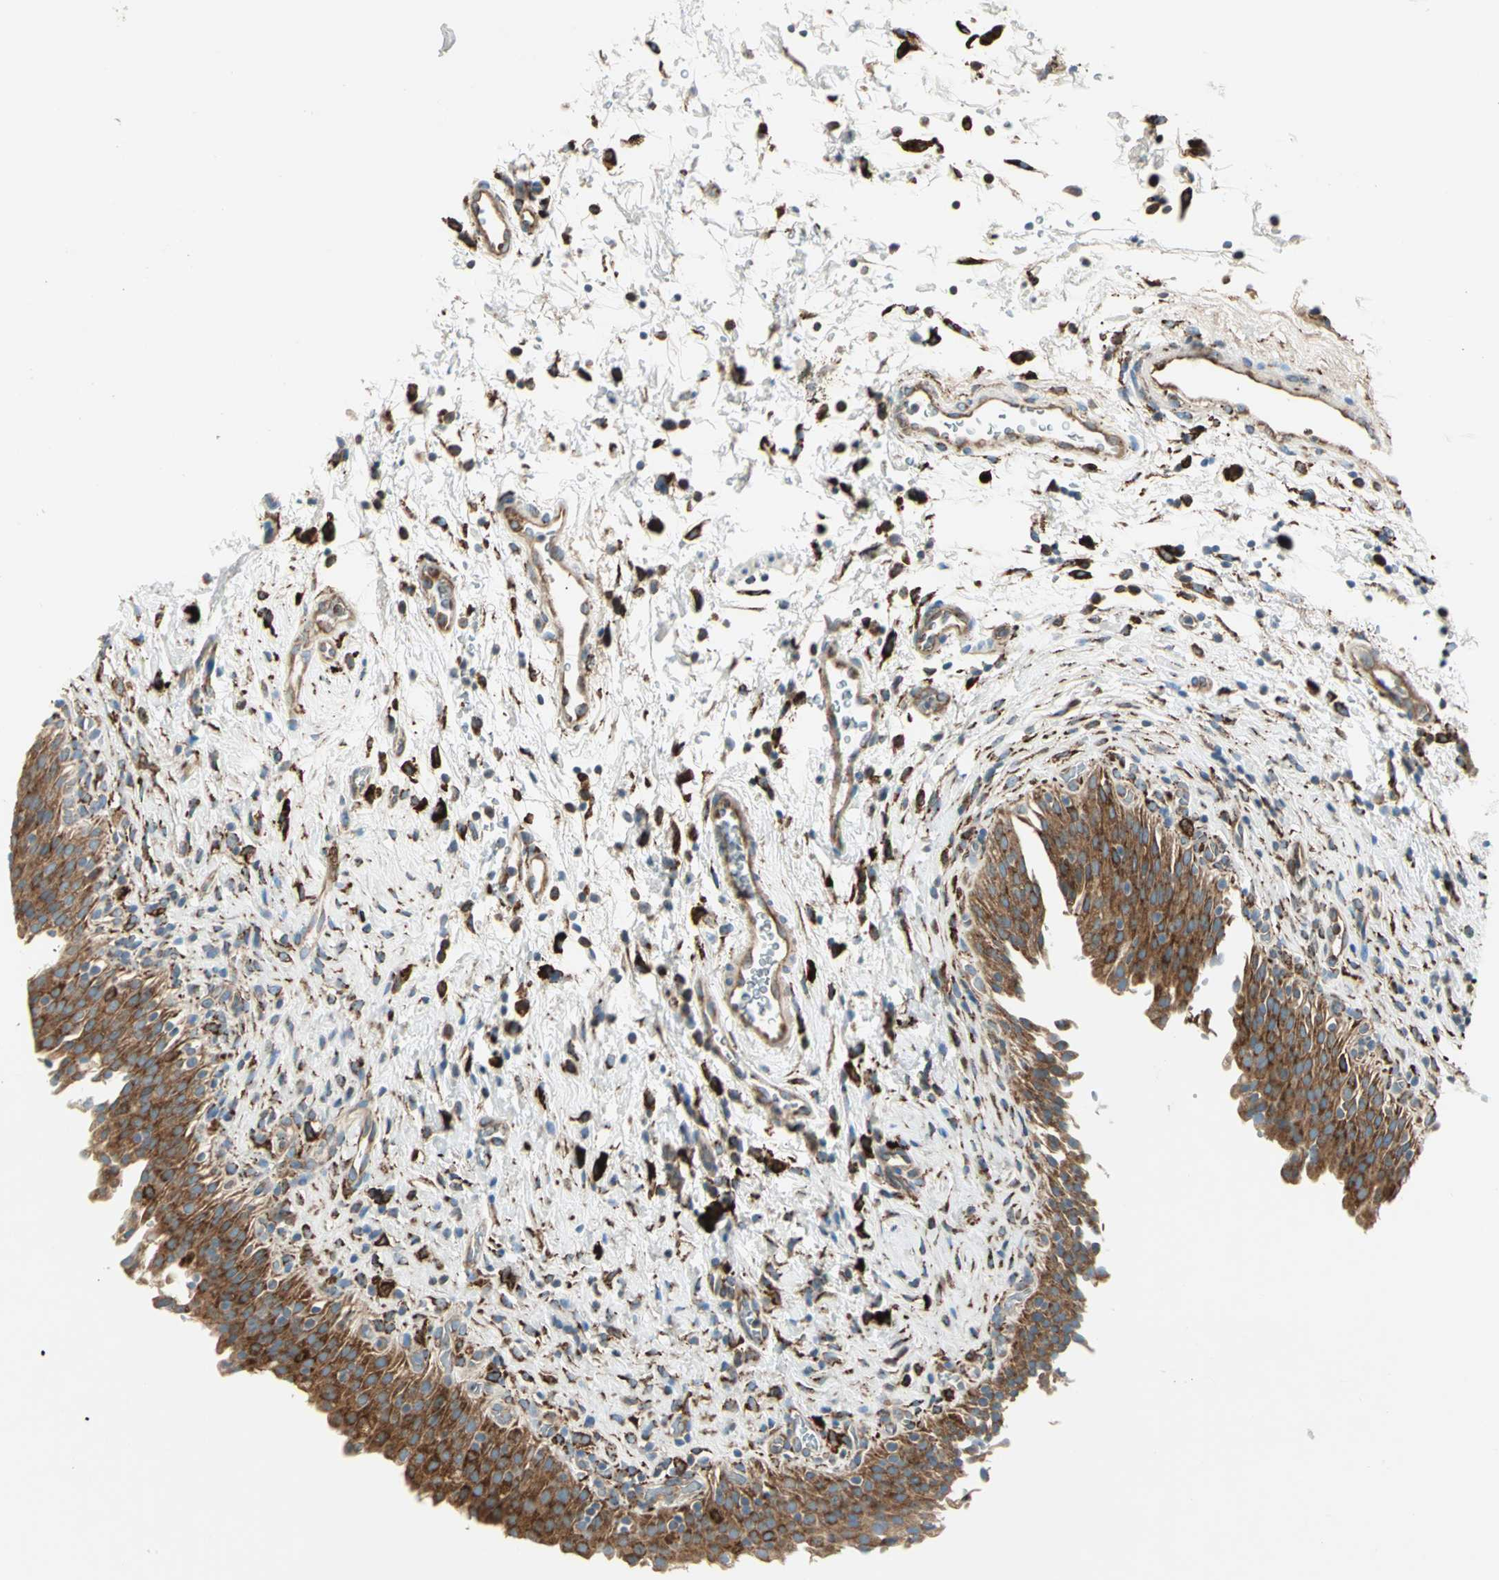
{"staining": {"intensity": "moderate", "quantity": ">75%", "location": "cytoplasmic/membranous"}, "tissue": "urinary bladder", "cell_type": "Urothelial cells", "image_type": "normal", "snomed": [{"axis": "morphology", "description": "Normal tissue, NOS"}, {"axis": "topography", "description": "Urinary bladder"}], "caption": "Brown immunohistochemical staining in benign human urinary bladder exhibits moderate cytoplasmic/membranous staining in approximately >75% of urothelial cells. The staining was performed using DAB (3,3'-diaminobenzidine) to visualize the protein expression in brown, while the nuclei were stained in blue with hematoxylin (Magnification: 20x).", "gene": "PDIA4", "patient": {"sex": "male", "age": 51}}